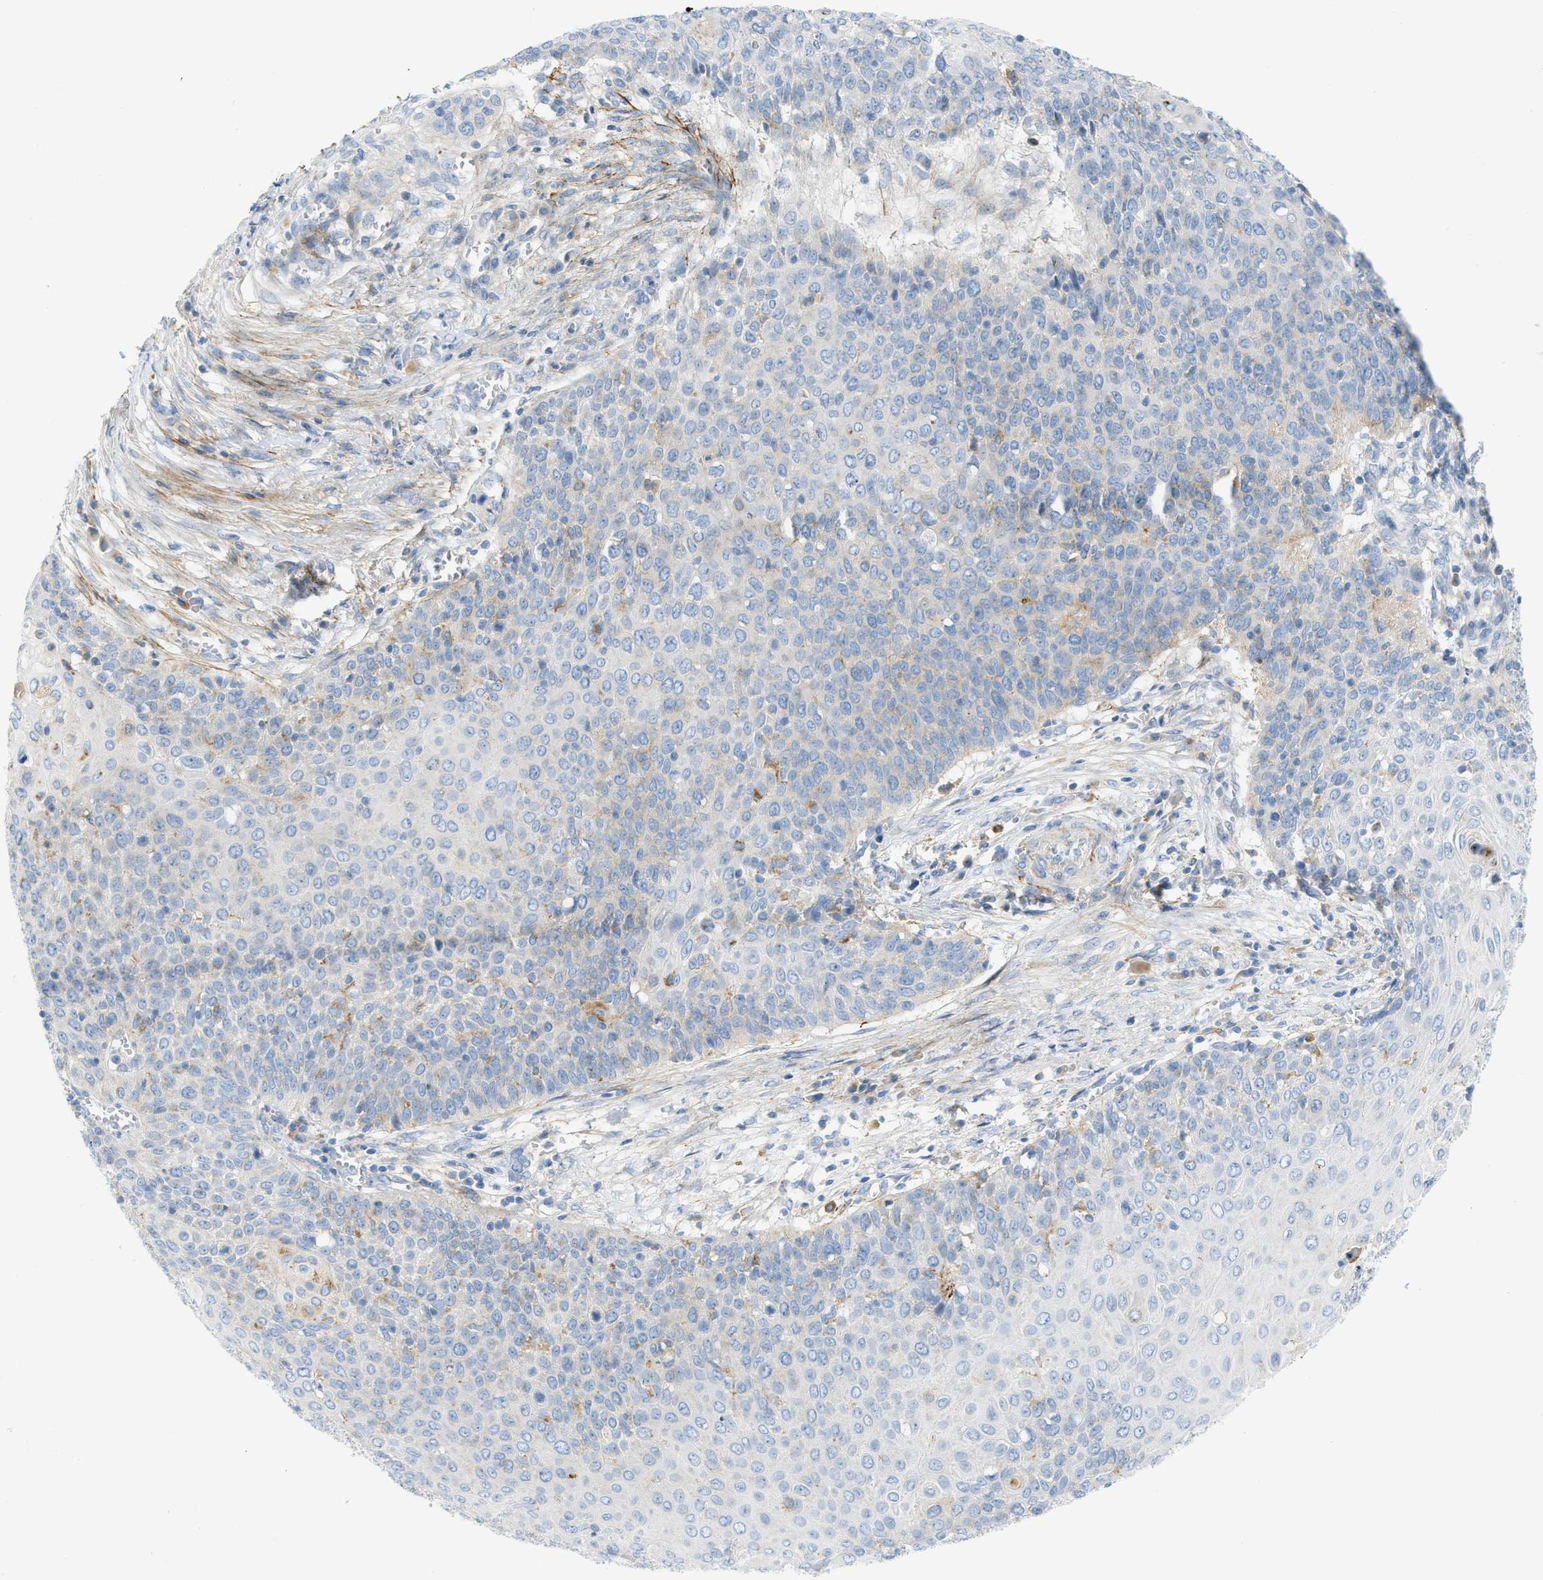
{"staining": {"intensity": "negative", "quantity": "none", "location": "none"}, "tissue": "cervical cancer", "cell_type": "Tumor cells", "image_type": "cancer", "snomed": [{"axis": "morphology", "description": "Squamous cell carcinoma, NOS"}, {"axis": "topography", "description": "Cervix"}], "caption": "This is an IHC image of squamous cell carcinoma (cervical). There is no positivity in tumor cells.", "gene": "LMBRD1", "patient": {"sex": "female", "age": 39}}